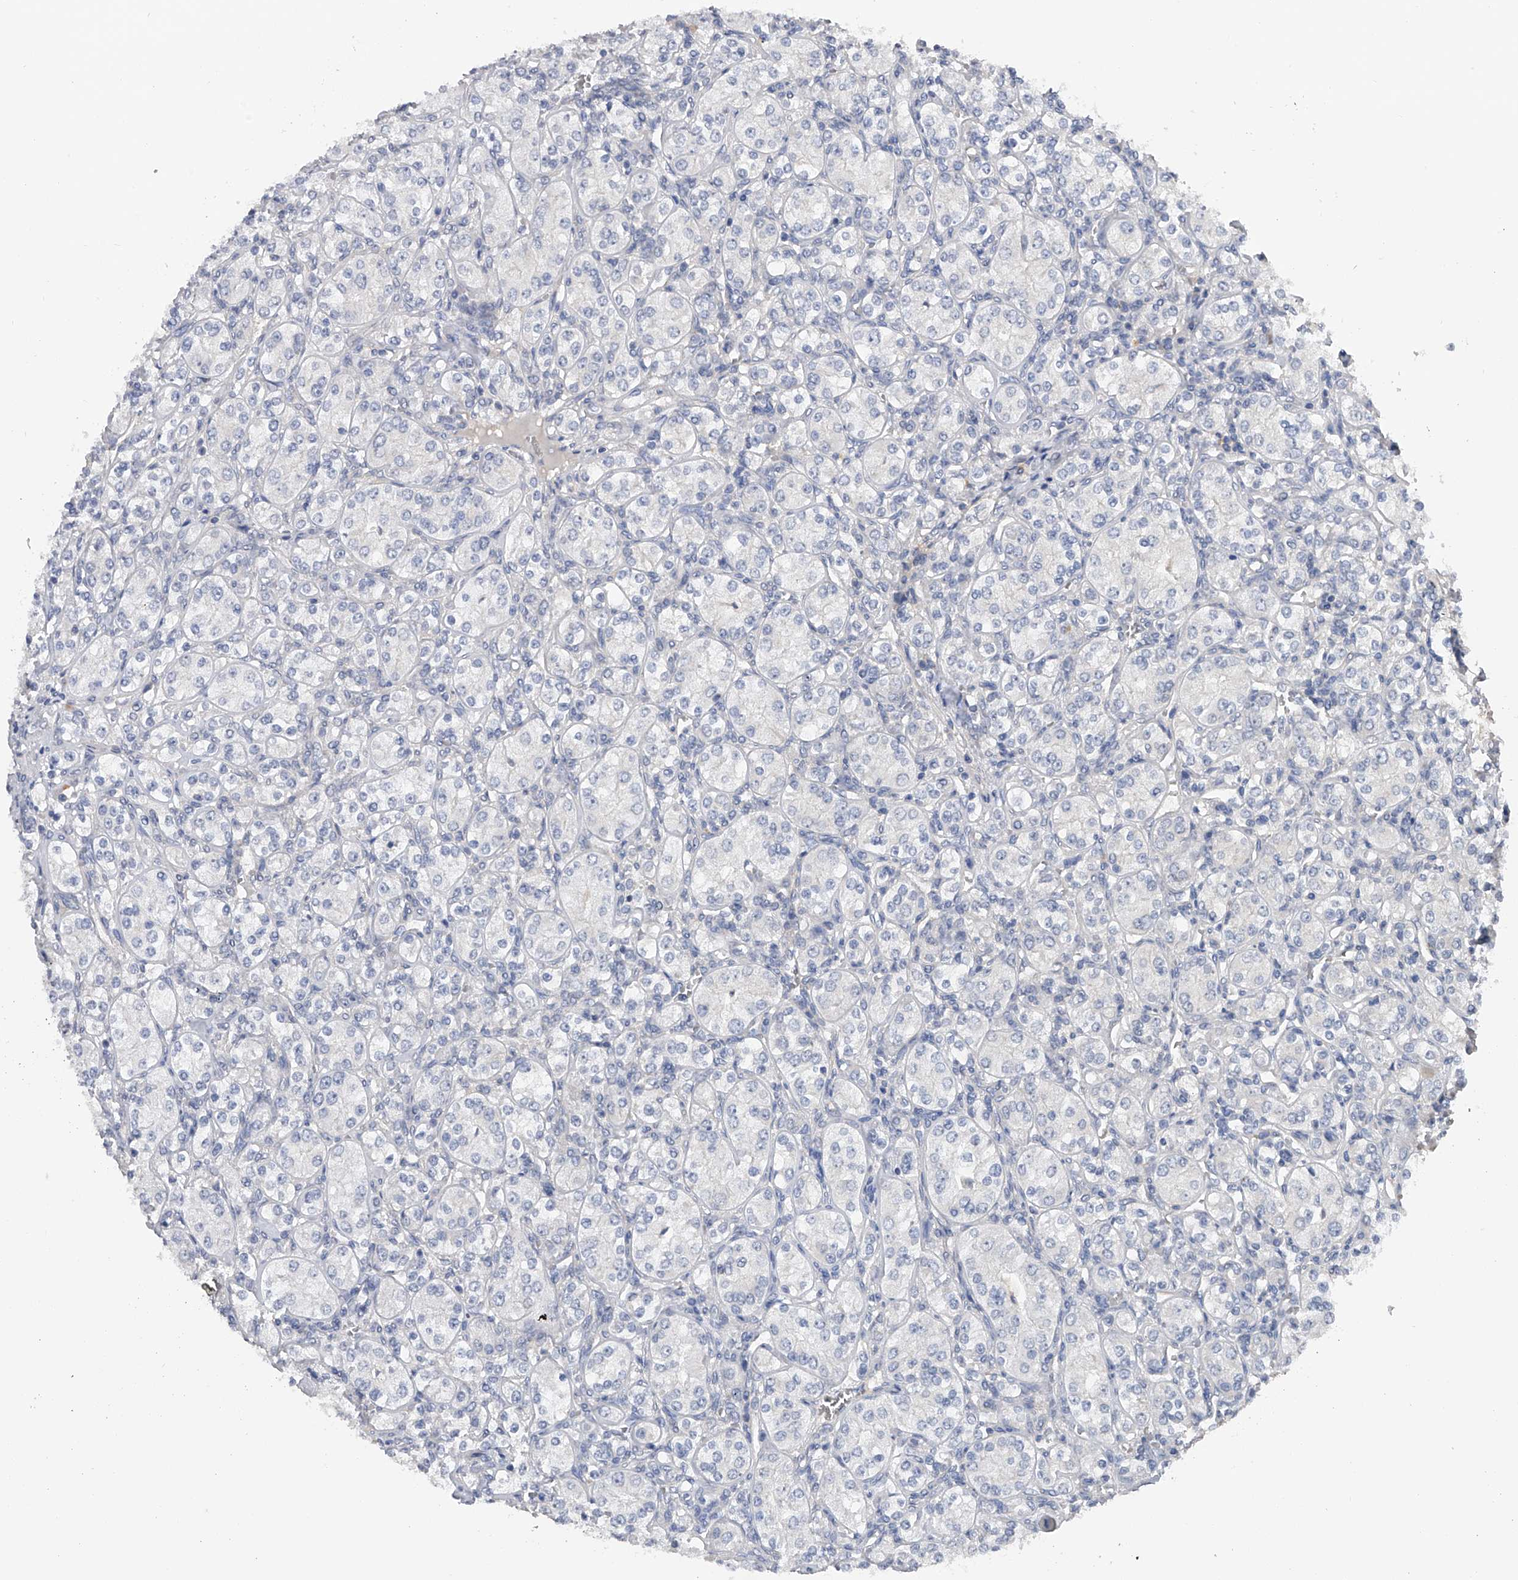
{"staining": {"intensity": "negative", "quantity": "none", "location": "none"}, "tissue": "renal cancer", "cell_type": "Tumor cells", "image_type": "cancer", "snomed": [{"axis": "morphology", "description": "Adenocarcinoma, NOS"}, {"axis": "topography", "description": "Kidney"}], "caption": "High power microscopy histopathology image of an immunohistochemistry histopathology image of renal adenocarcinoma, revealing no significant positivity in tumor cells.", "gene": "CFAP298", "patient": {"sex": "male", "age": 77}}